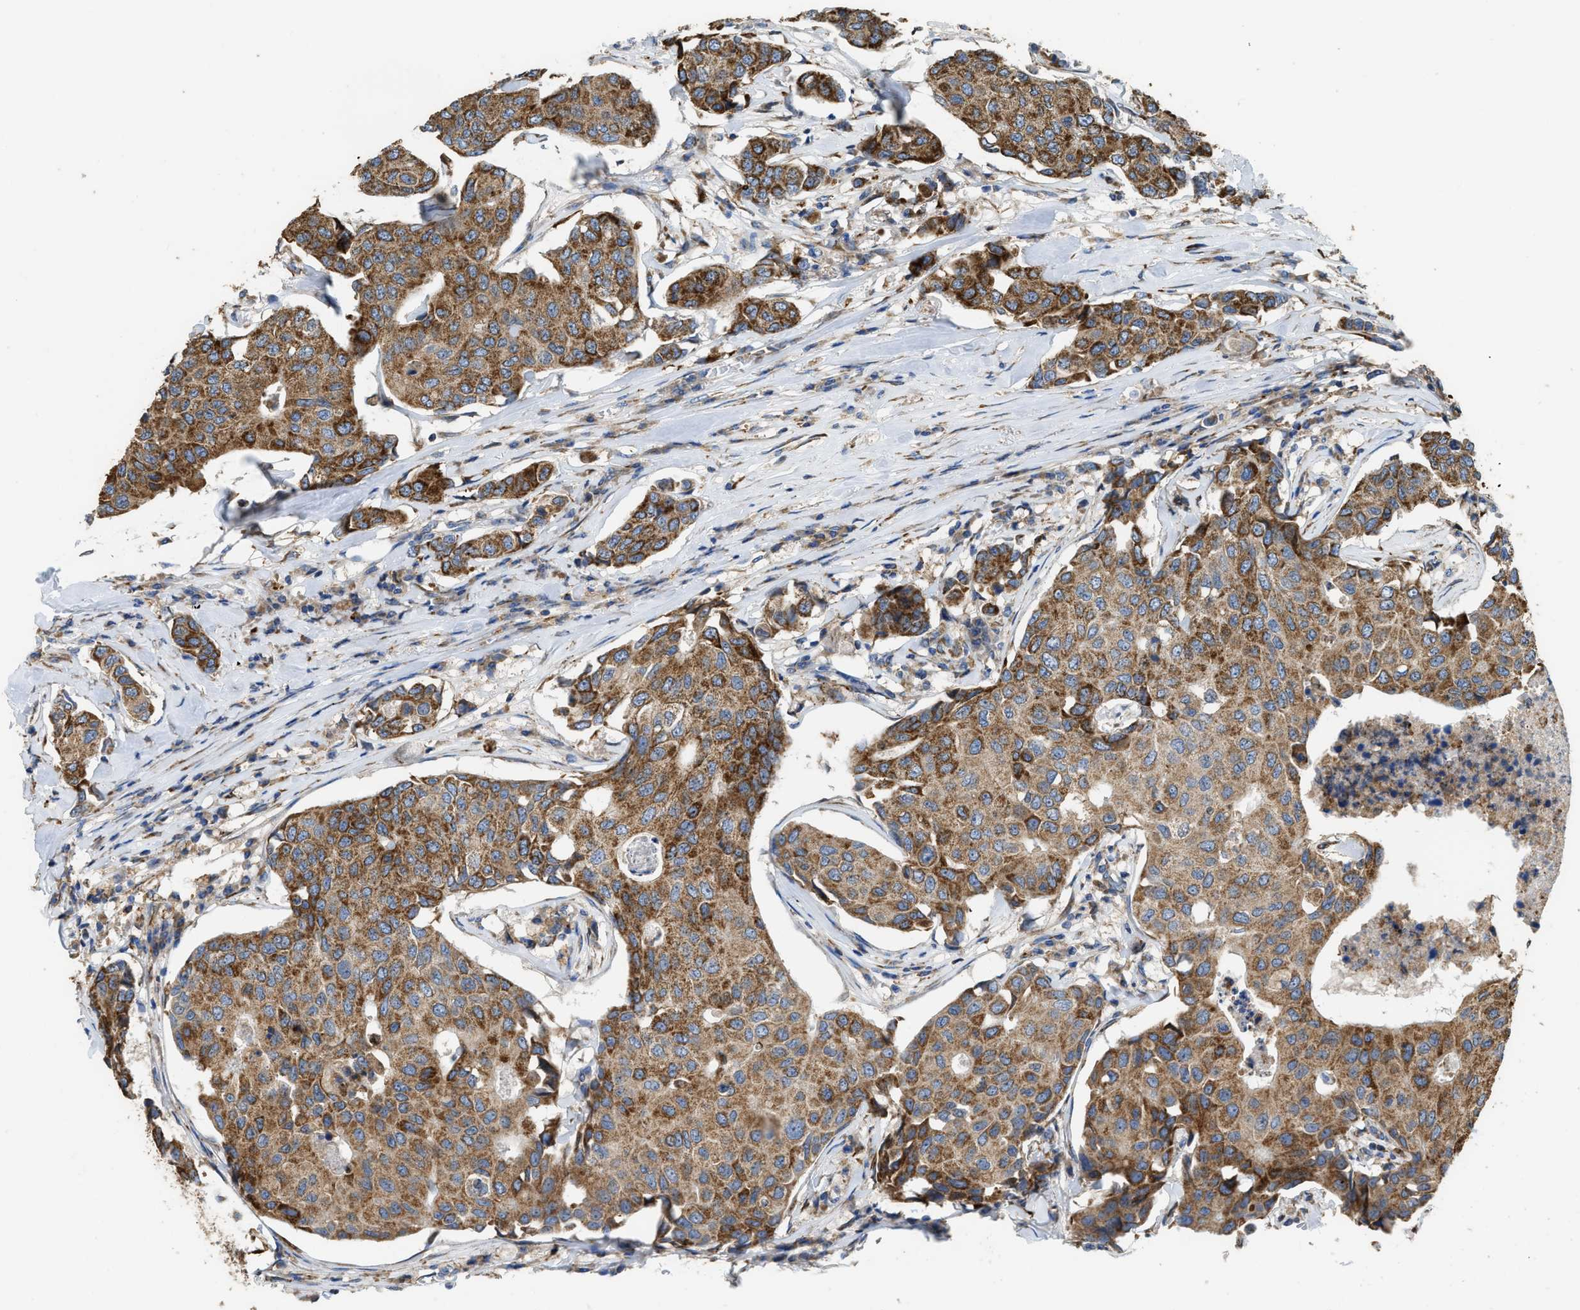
{"staining": {"intensity": "moderate", "quantity": ">75%", "location": "cytoplasmic/membranous"}, "tissue": "breast cancer", "cell_type": "Tumor cells", "image_type": "cancer", "snomed": [{"axis": "morphology", "description": "Duct carcinoma"}, {"axis": "topography", "description": "Breast"}], "caption": "Protein positivity by immunohistochemistry demonstrates moderate cytoplasmic/membranous staining in approximately >75% of tumor cells in breast intraductal carcinoma.", "gene": "AK2", "patient": {"sex": "female", "age": 80}}